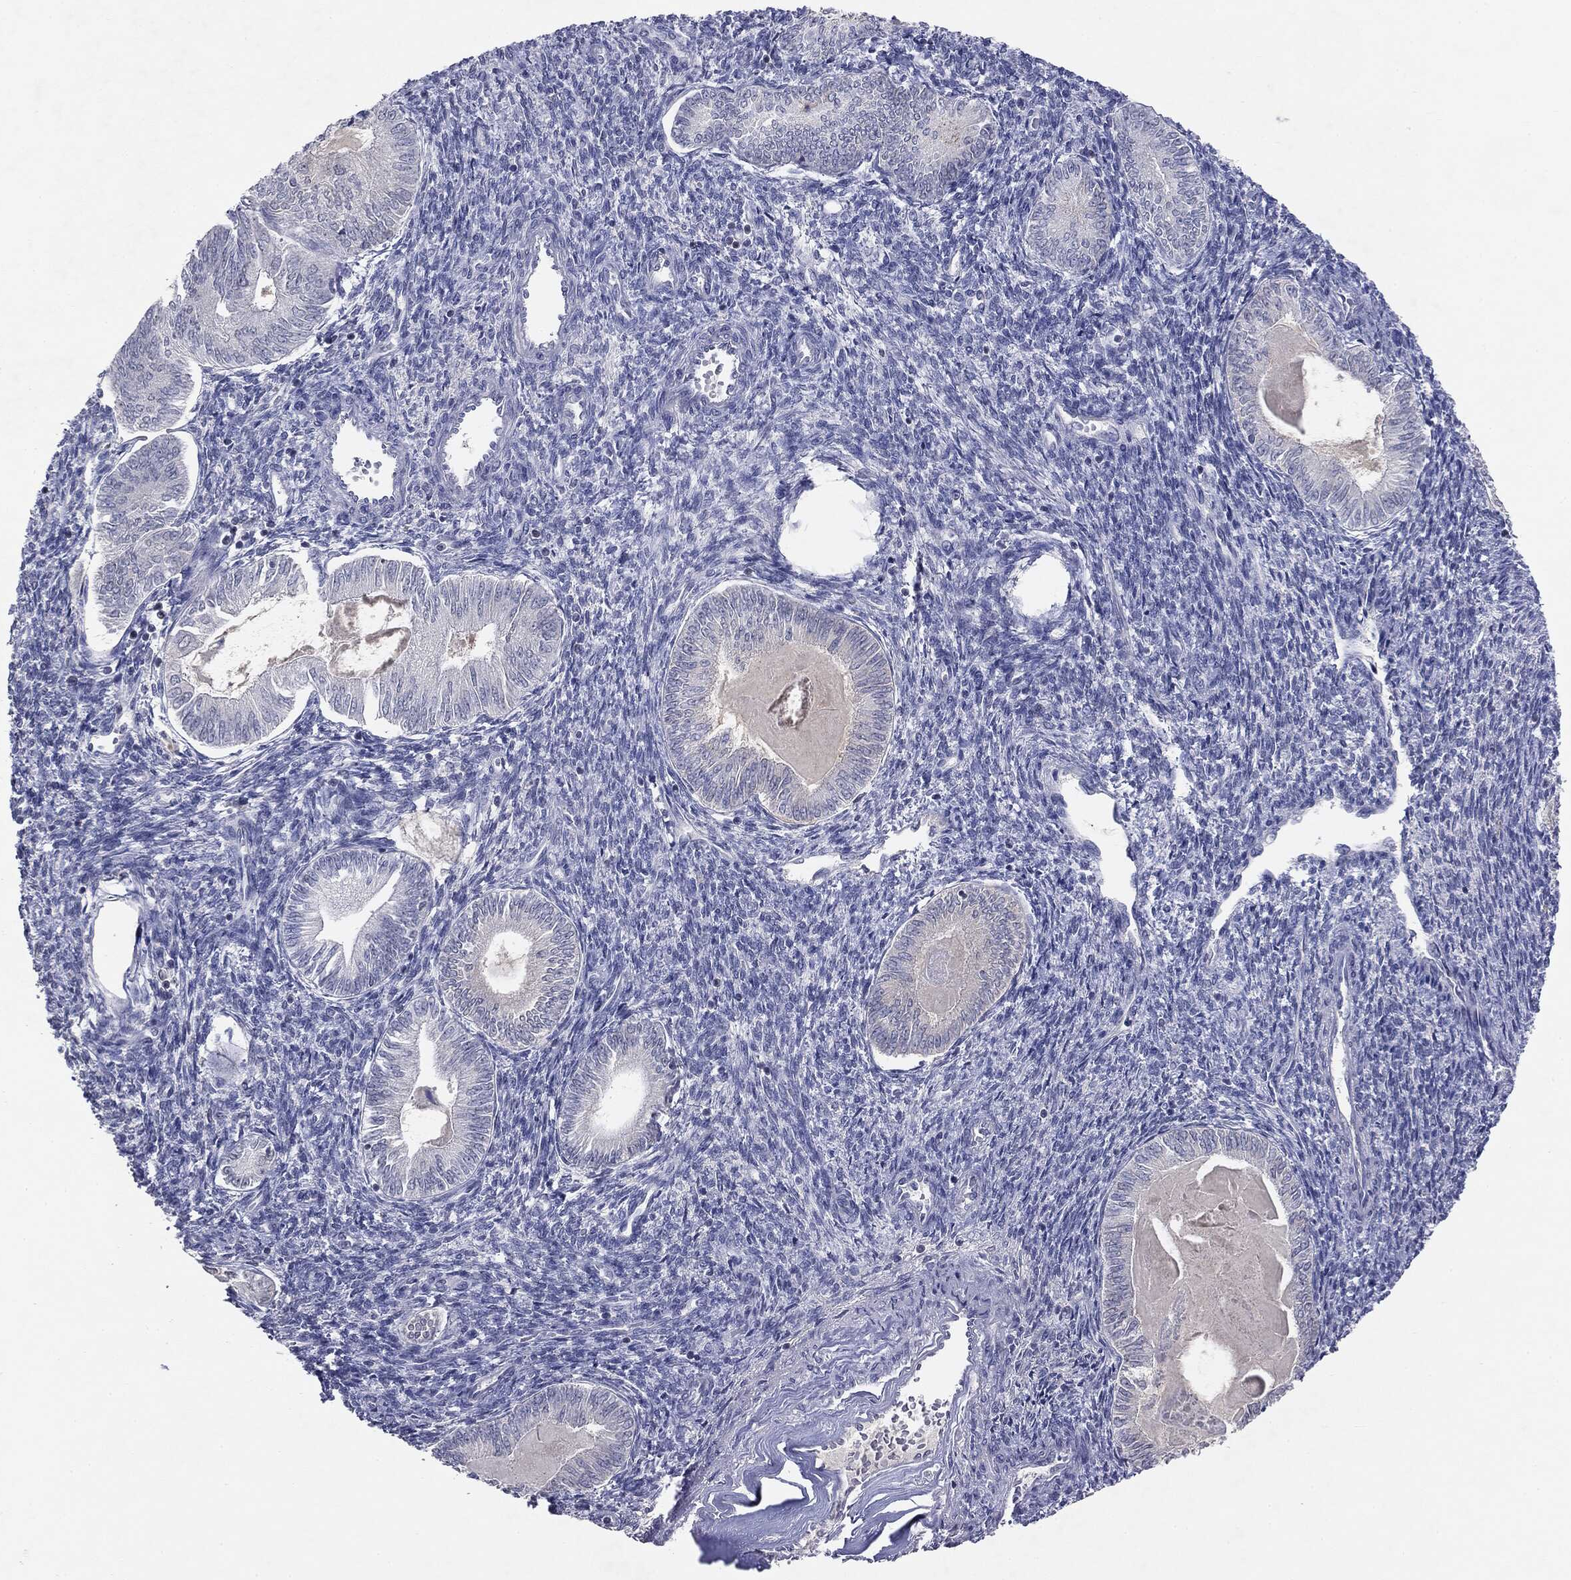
{"staining": {"intensity": "negative", "quantity": "none", "location": "none"}, "tissue": "endometrial cancer", "cell_type": "Tumor cells", "image_type": "cancer", "snomed": [{"axis": "morphology", "description": "Carcinoma, NOS"}, {"axis": "topography", "description": "Uterus"}], "caption": "This is a photomicrograph of immunohistochemistry staining of endometrial cancer (carcinoma), which shows no staining in tumor cells.", "gene": "KIF2C", "patient": {"sex": "female", "age": 76}}